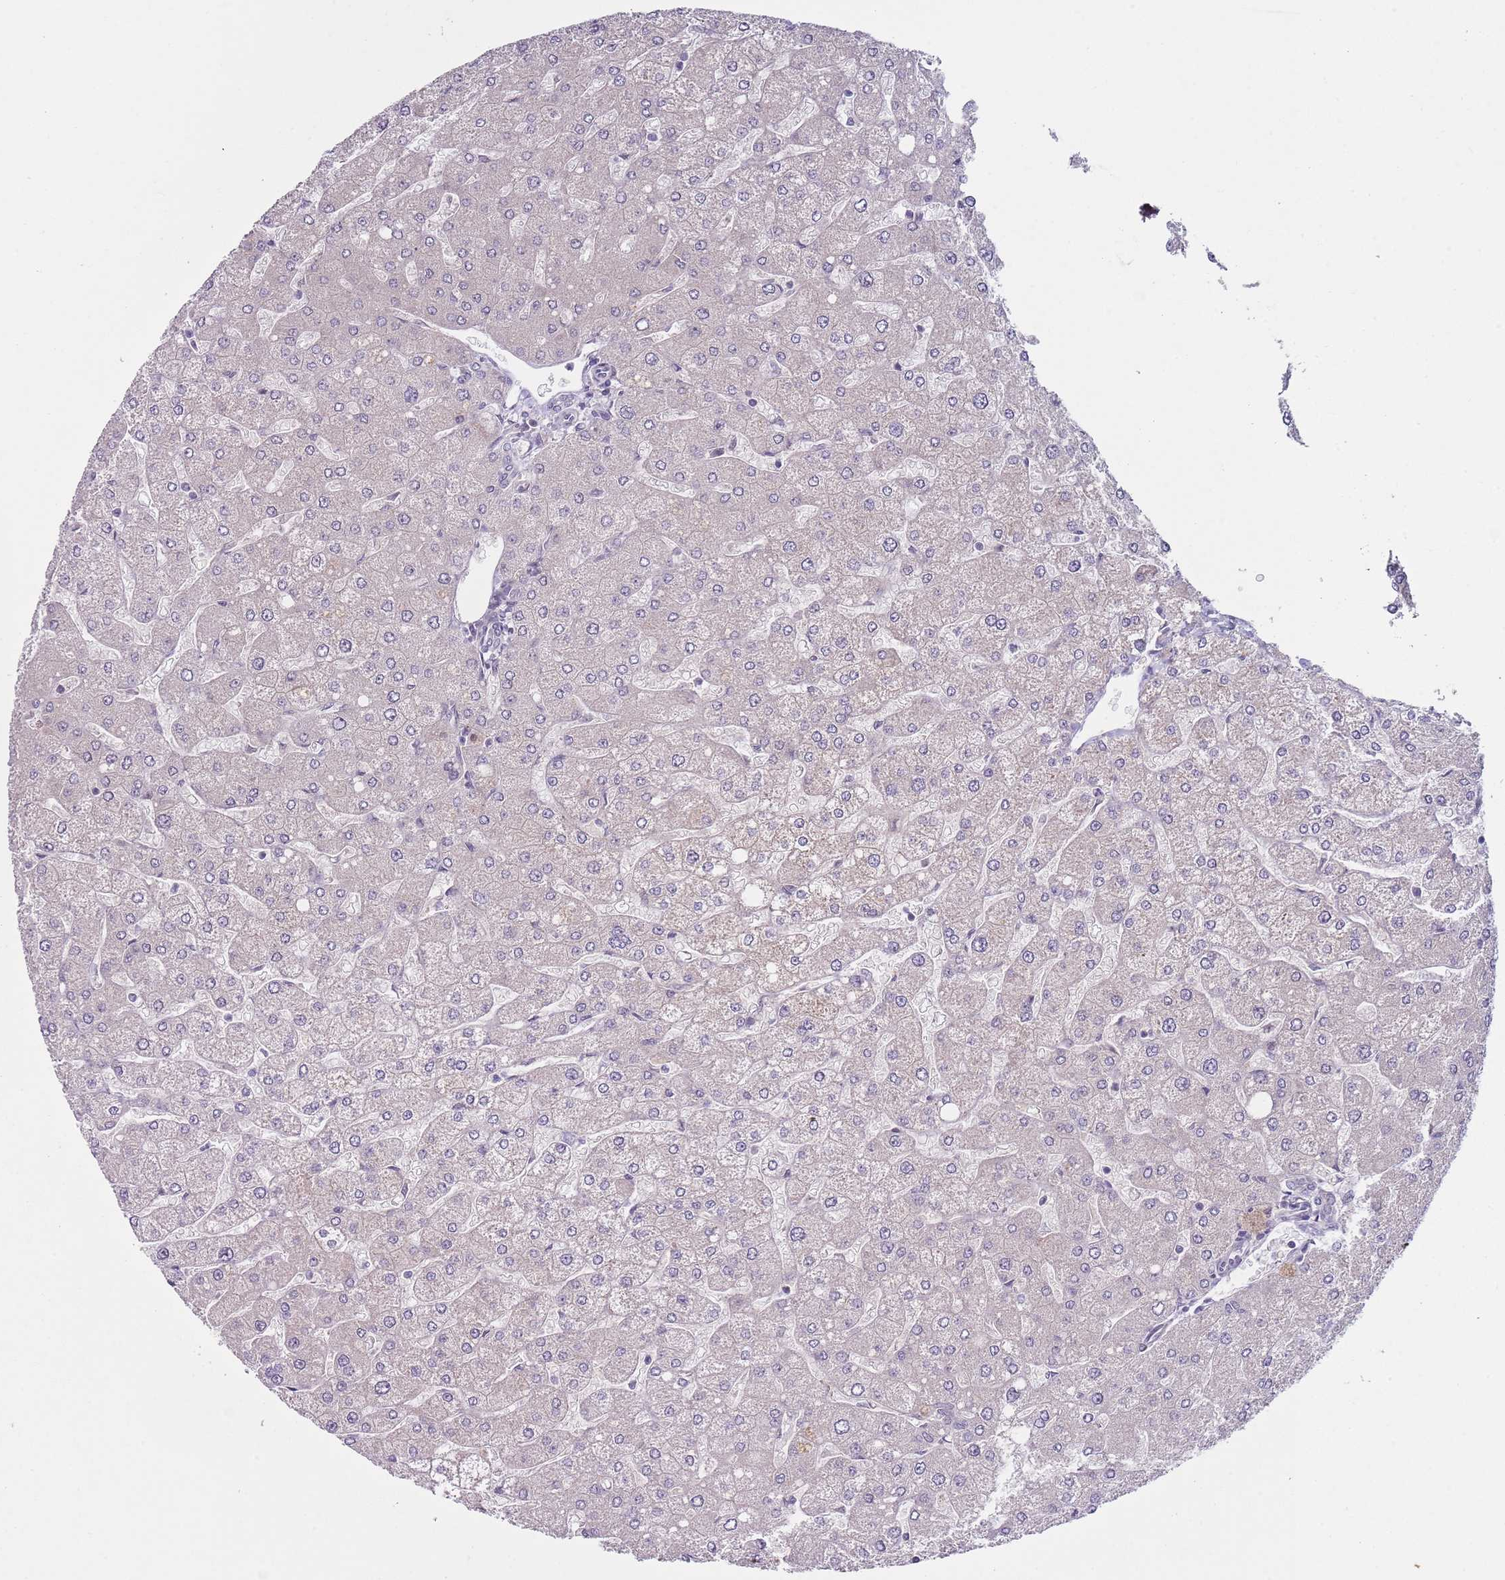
{"staining": {"intensity": "negative", "quantity": "none", "location": "none"}, "tissue": "liver", "cell_type": "Cholangiocytes", "image_type": "normal", "snomed": [{"axis": "morphology", "description": "Normal tissue, NOS"}, {"axis": "topography", "description": "Liver"}], "caption": "High magnification brightfield microscopy of benign liver stained with DAB (brown) and counterstained with hematoxylin (blue): cholangiocytes show no significant staining.", "gene": "SLC25A32", "patient": {"sex": "male", "age": 55}}